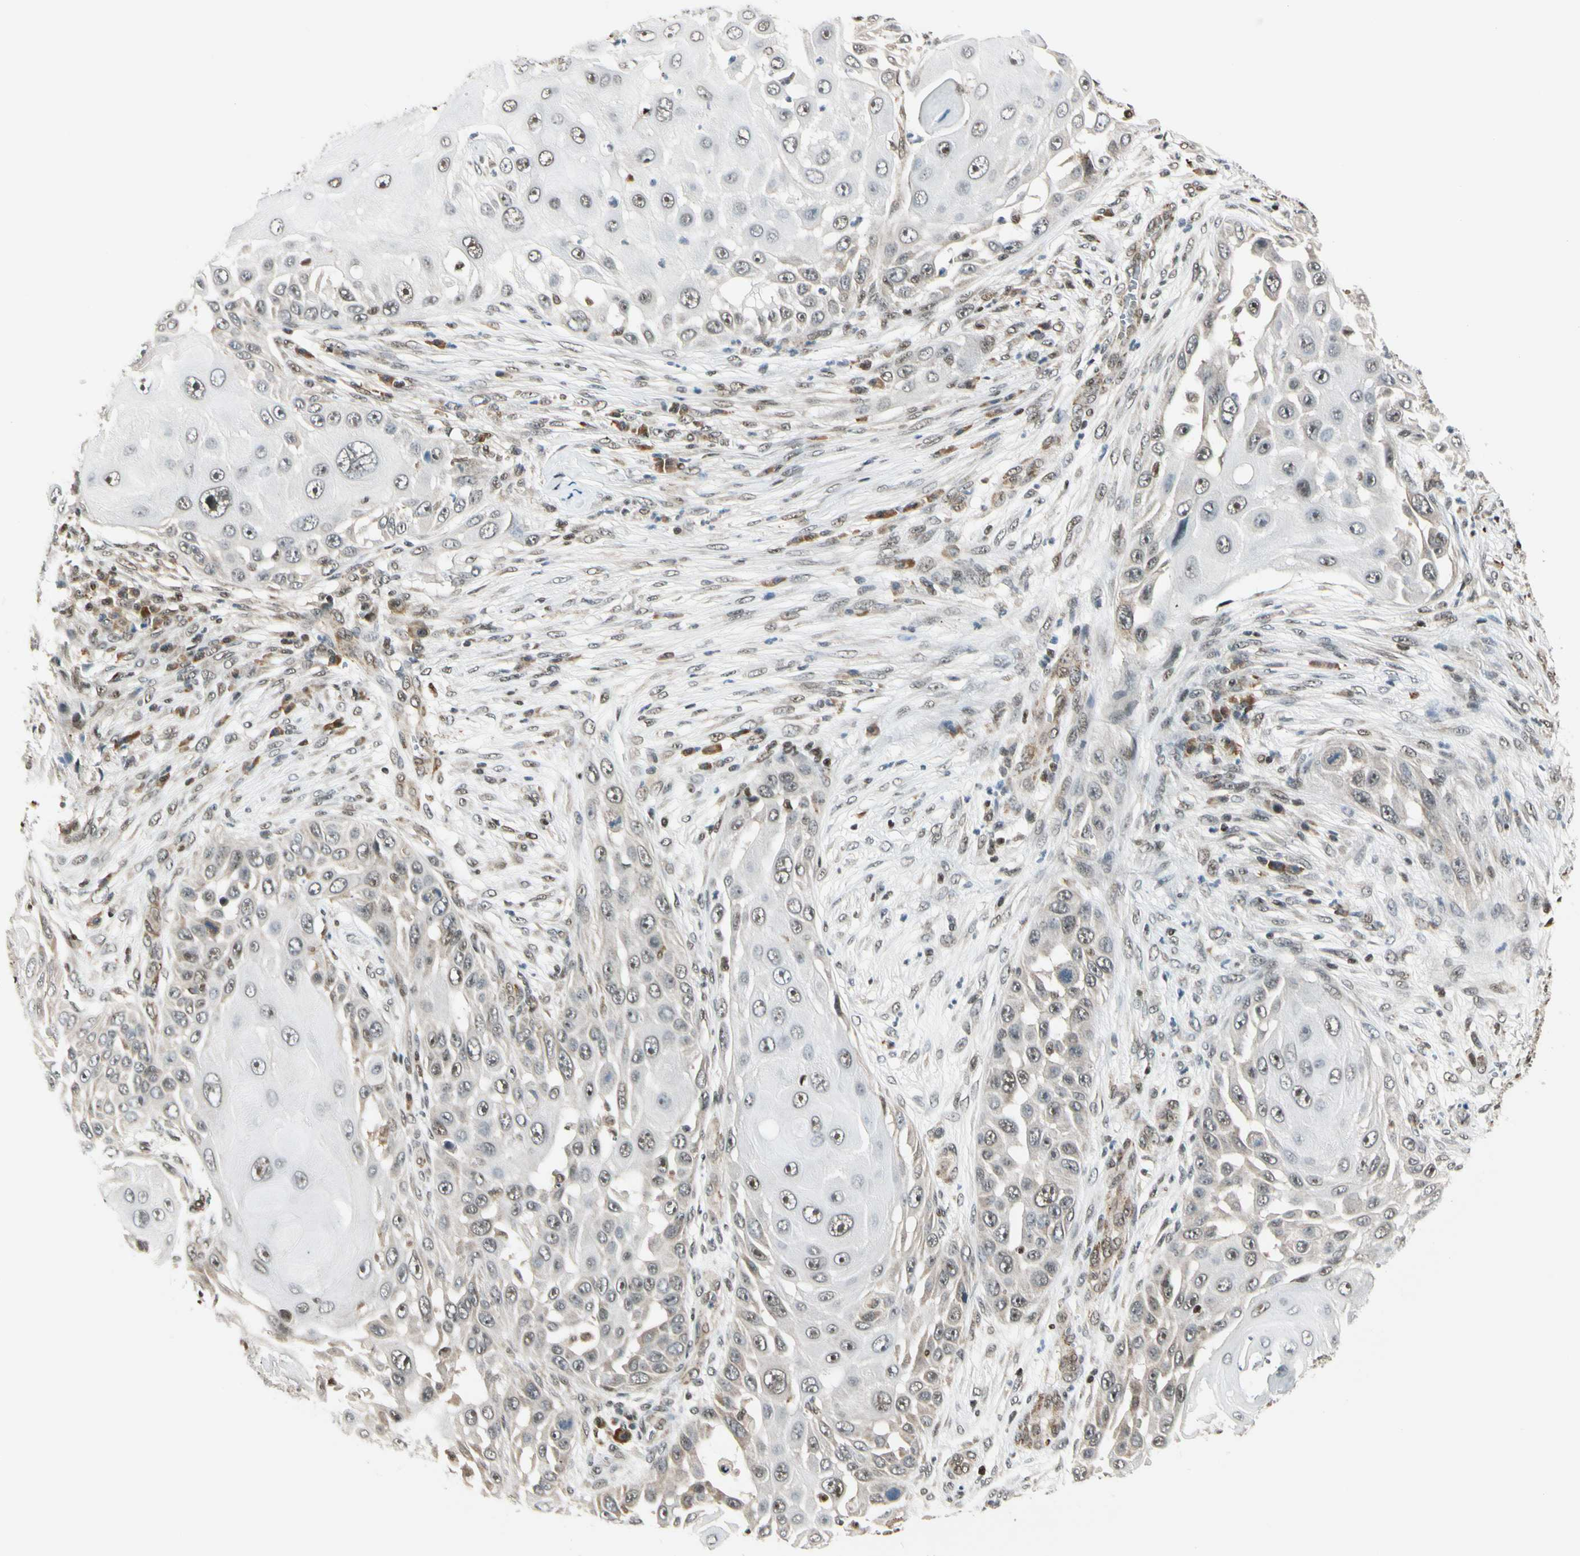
{"staining": {"intensity": "weak", "quantity": "25%-75%", "location": "cytoplasmic/membranous,nuclear"}, "tissue": "skin cancer", "cell_type": "Tumor cells", "image_type": "cancer", "snomed": [{"axis": "morphology", "description": "Squamous cell carcinoma, NOS"}, {"axis": "topography", "description": "Skin"}], "caption": "About 25%-75% of tumor cells in skin squamous cell carcinoma reveal weak cytoplasmic/membranous and nuclear protein expression as visualized by brown immunohistochemical staining.", "gene": "DAXX", "patient": {"sex": "female", "age": 44}}